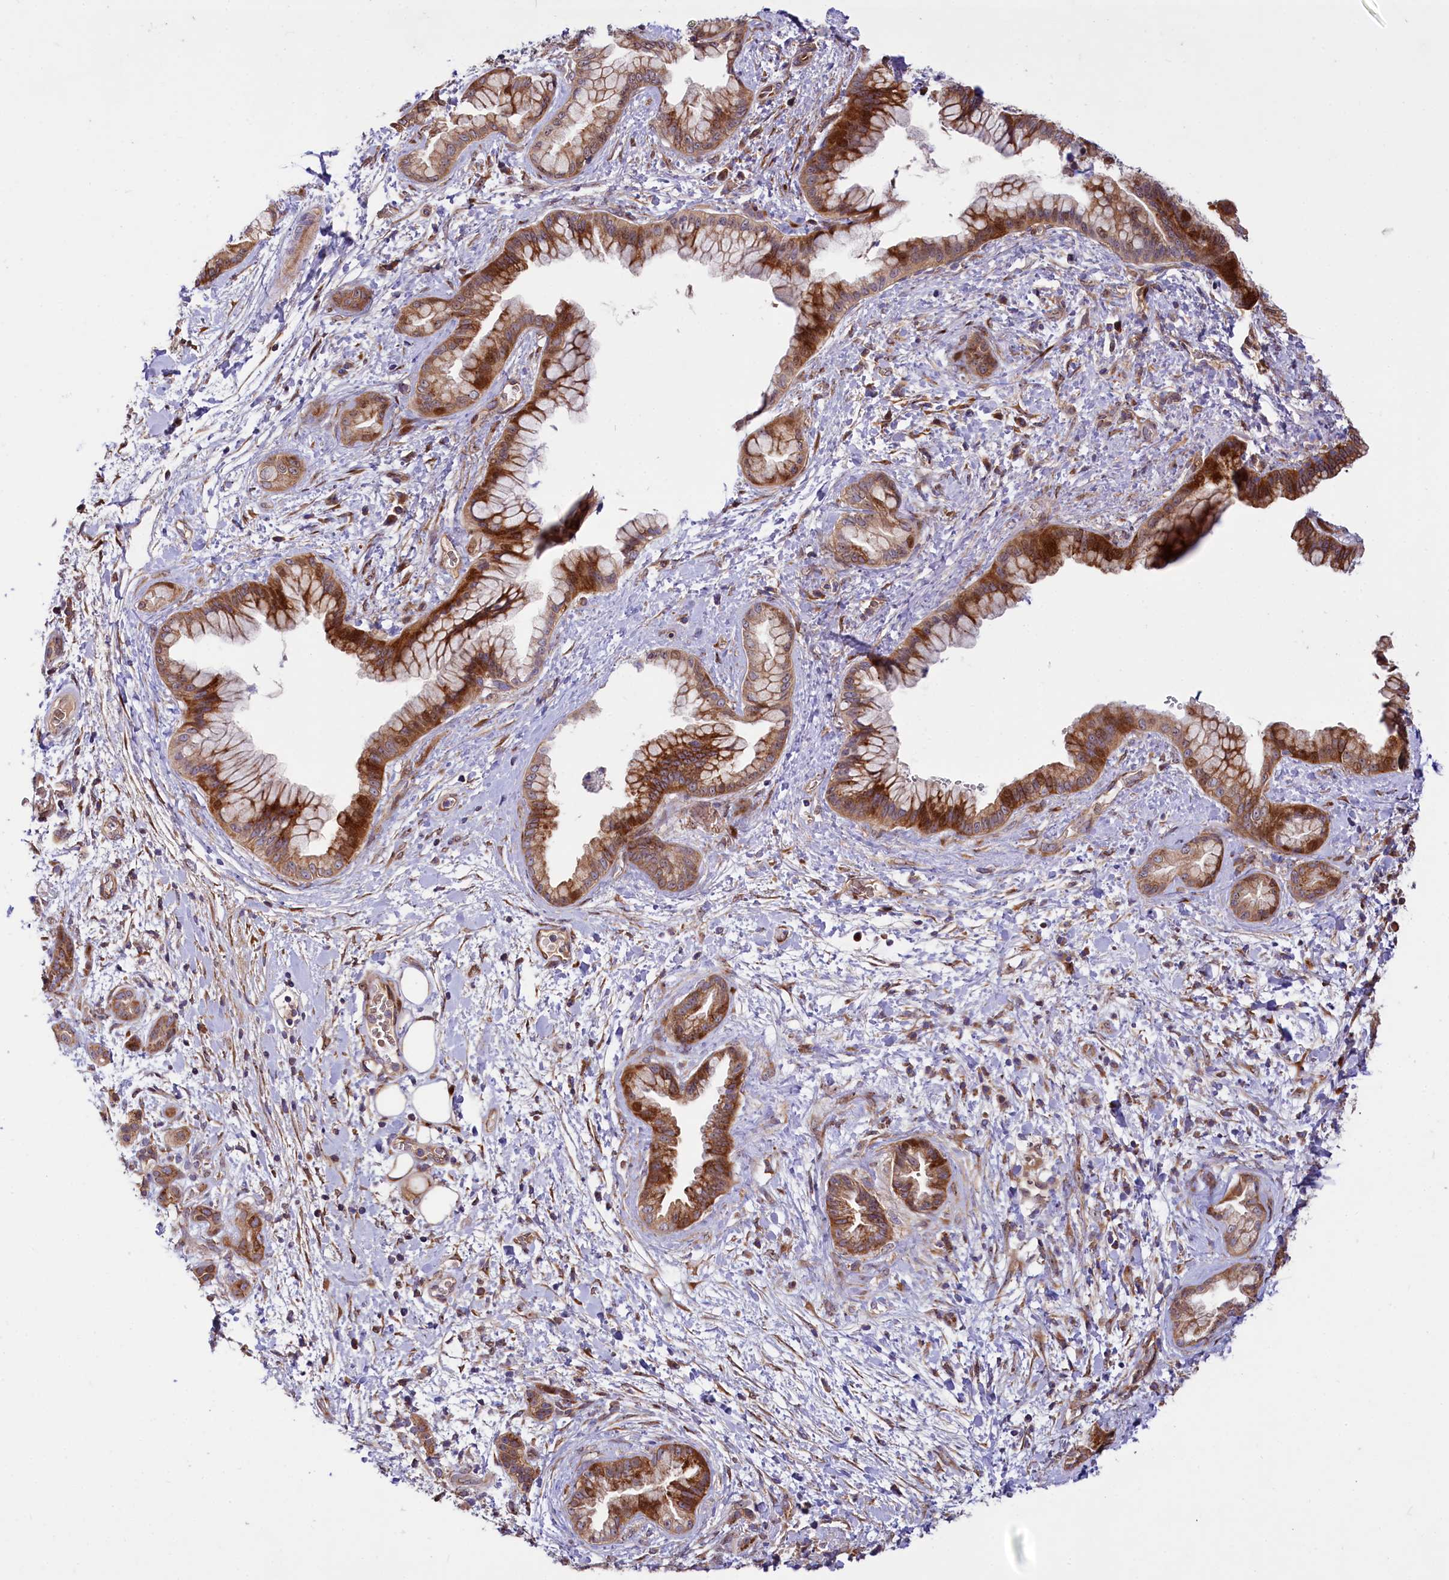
{"staining": {"intensity": "strong", "quantity": ">75%", "location": "cytoplasmic/membranous"}, "tissue": "pancreatic cancer", "cell_type": "Tumor cells", "image_type": "cancer", "snomed": [{"axis": "morphology", "description": "Adenocarcinoma, NOS"}, {"axis": "topography", "description": "Pancreas"}], "caption": "Protein positivity by immunohistochemistry (IHC) exhibits strong cytoplasmic/membranous positivity in about >75% of tumor cells in adenocarcinoma (pancreatic).", "gene": "PDZRN3", "patient": {"sex": "female", "age": 78}}